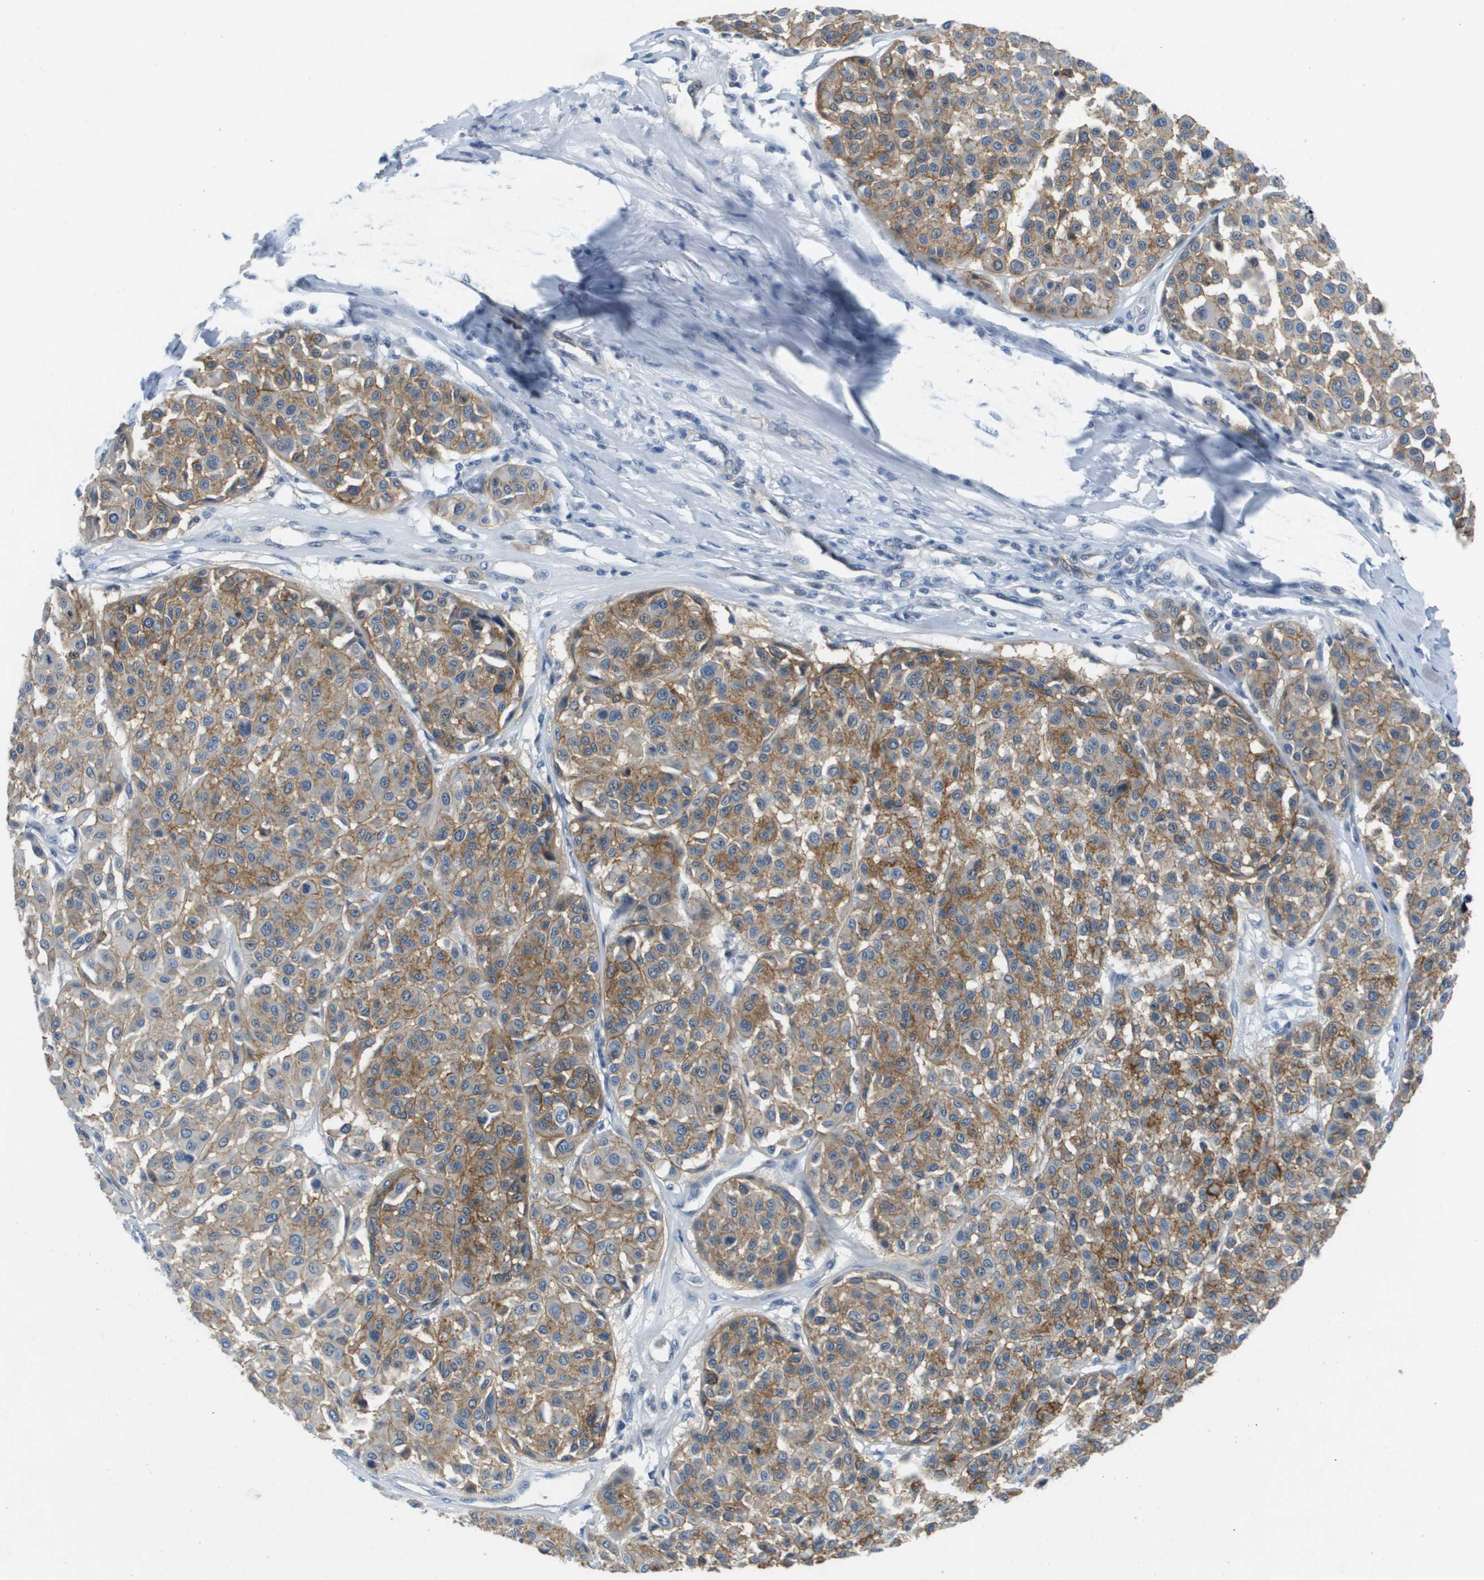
{"staining": {"intensity": "moderate", "quantity": ">75%", "location": "cytoplasmic/membranous"}, "tissue": "melanoma", "cell_type": "Tumor cells", "image_type": "cancer", "snomed": [{"axis": "morphology", "description": "Malignant melanoma, Metastatic site"}, {"axis": "topography", "description": "Soft tissue"}], "caption": "IHC micrograph of neoplastic tissue: human malignant melanoma (metastatic site) stained using immunohistochemistry demonstrates medium levels of moderate protein expression localized specifically in the cytoplasmic/membranous of tumor cells, appearing as a cytoplasmic/membranous brown color.", "gene": "ITGA6", "patient": {"sex": "male", "age": 41}}